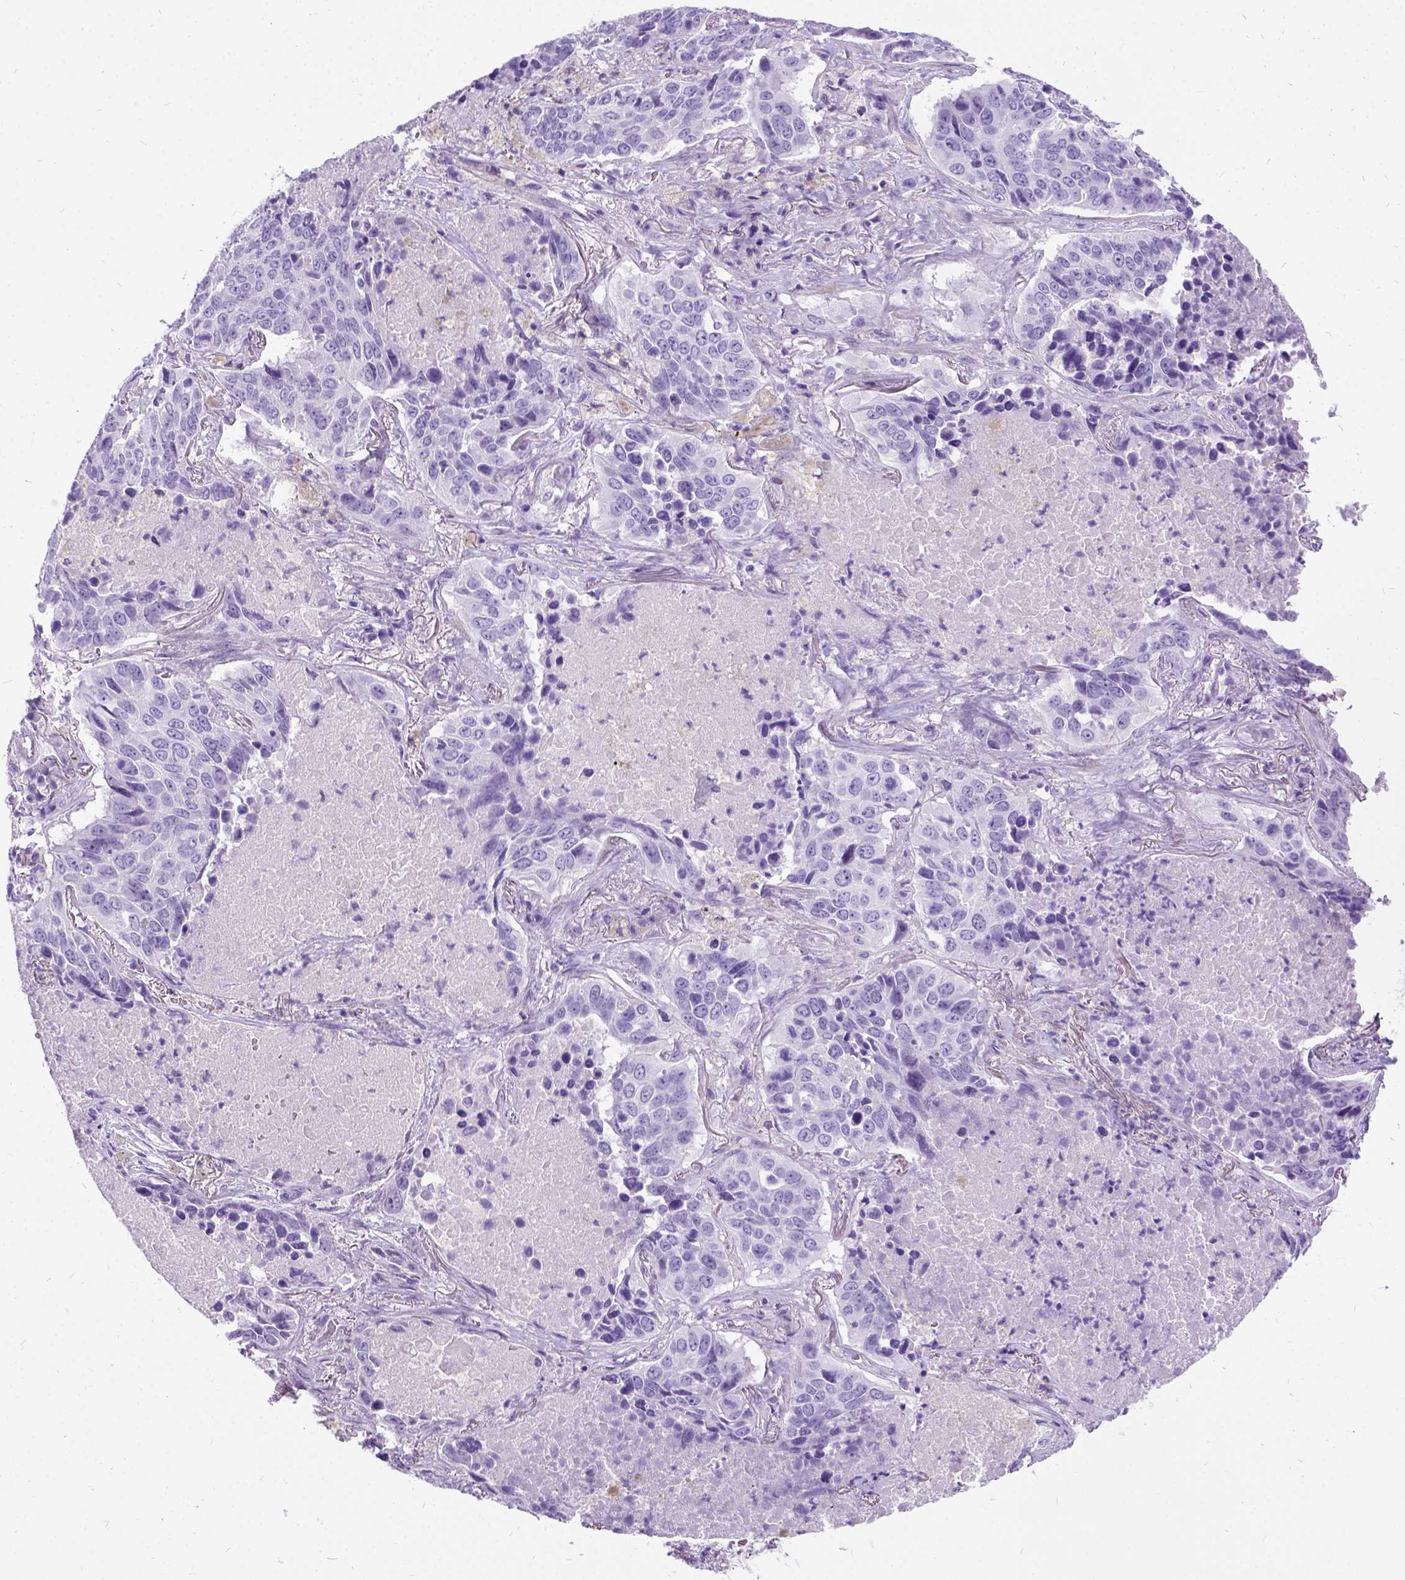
{"staining": {"intensity": "negative", "quantity": "none", "location": "none"}, "tissue": "lung cancer", "cell_type": "Tumor cells", "image_type": "cancer", "snomed": [{"axis": "morphology", "description": "Normal tissue, NOS"}, {"axis": "morphology", "description": "Squamous cell carcinoma, NOS"}, {"axis": "topography", "description": "Bronchus"}, {"axis": "topography", "description": "Lung"}], "caption": "DAB immunohistochemical staining of lung cancer (squamous cell carcinoma) demonstrates no significant positivity in tumor cells.", "gene": "PRG2", "patient": {"sex": "male", "age": 64}}